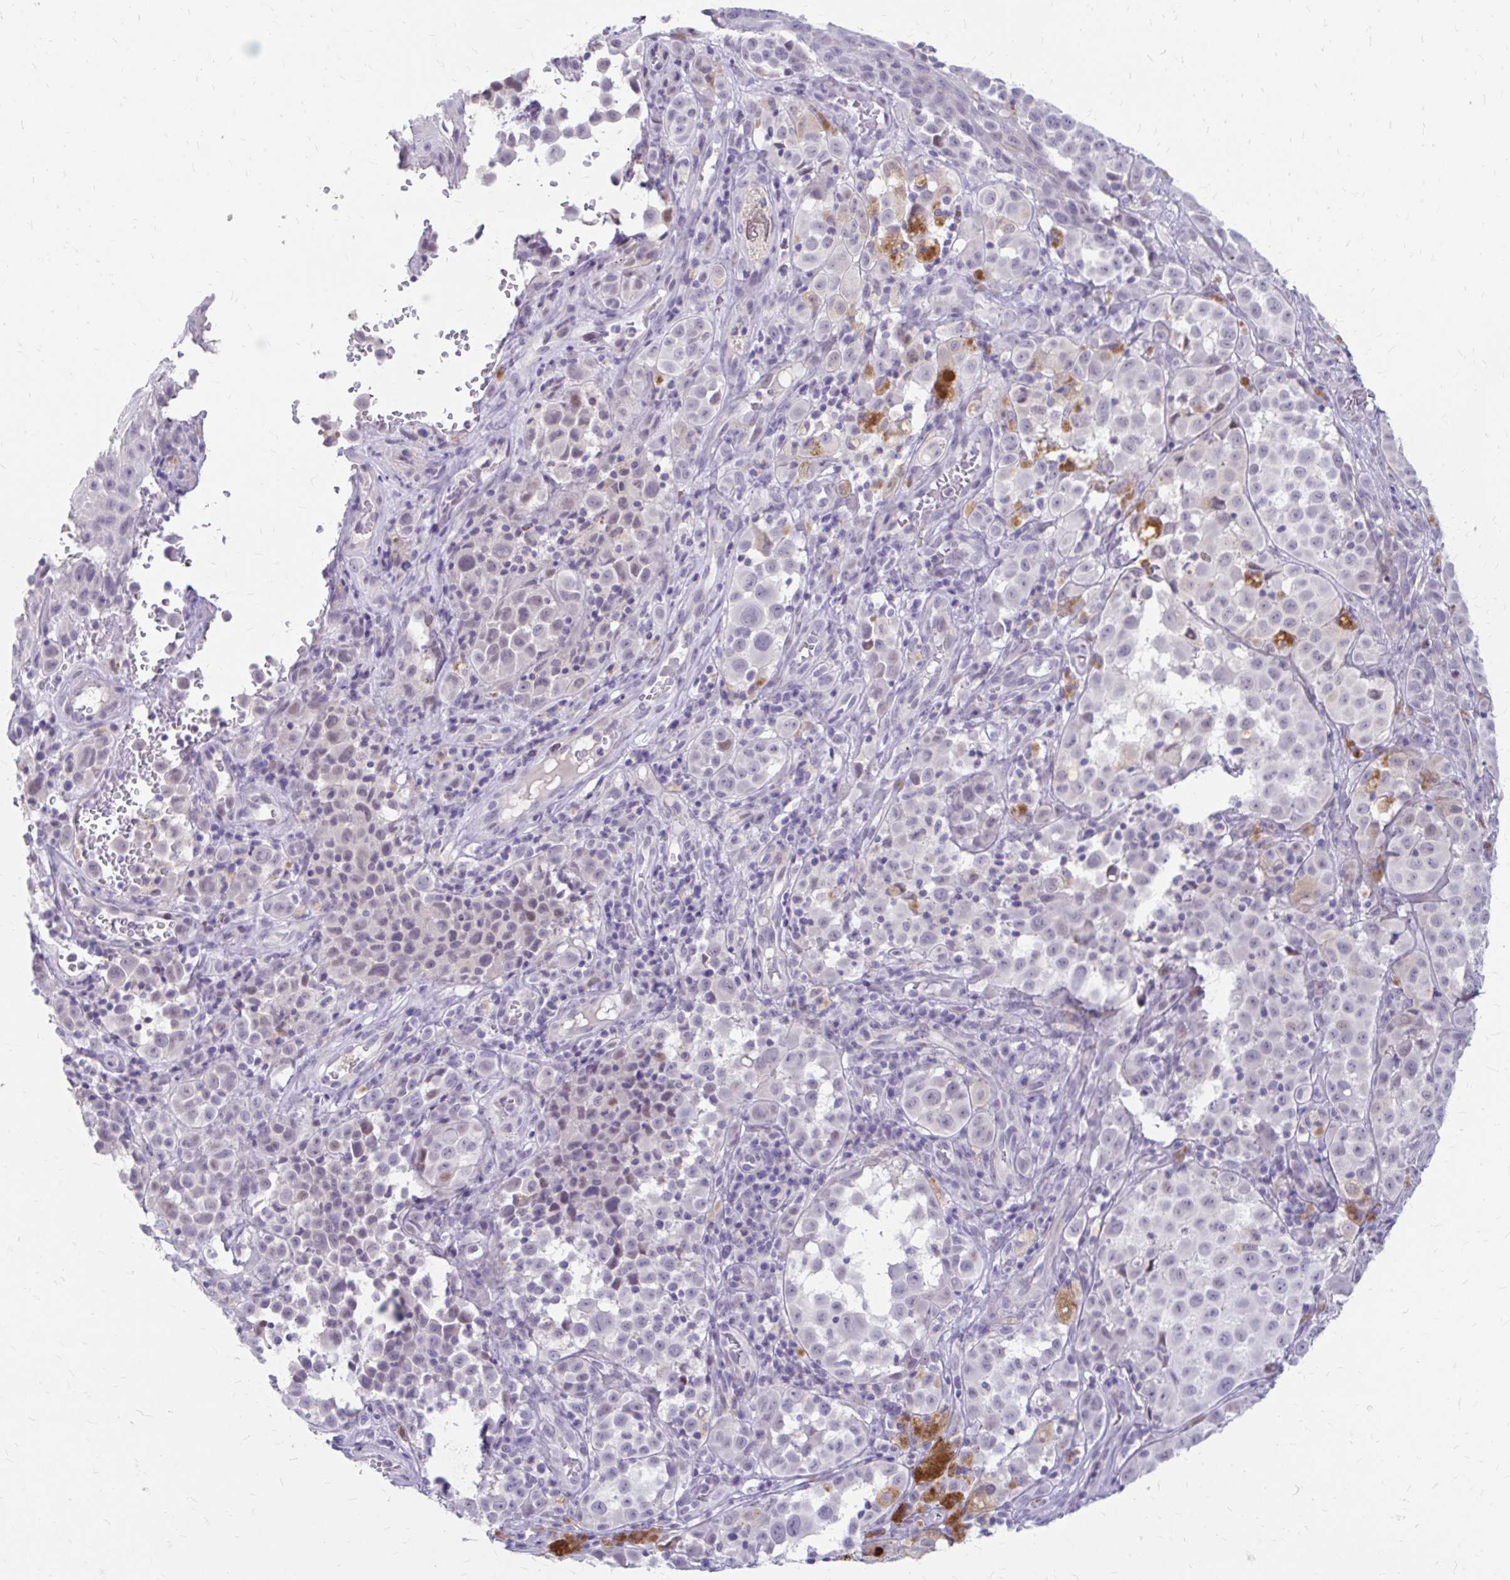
{"staining": {"intensity": "negative", "quantity": "none", "location": "none"}, "tissue": "melanoma", "cell_type": "Tumor cells", "image_type": "cancer", "snomed": [{"axis": "morphology", "description": "Malignant melanoma, NOS"}, {"axis": "topography", "description": "Skin"}], "caption": "Immunohistochemistry histopathology image of human melanoma stained for a protein (brown), which demonstrates no expression in tumor cells.", "gene": "RGS16", "patient": {"sex": "male", "age": 64}}